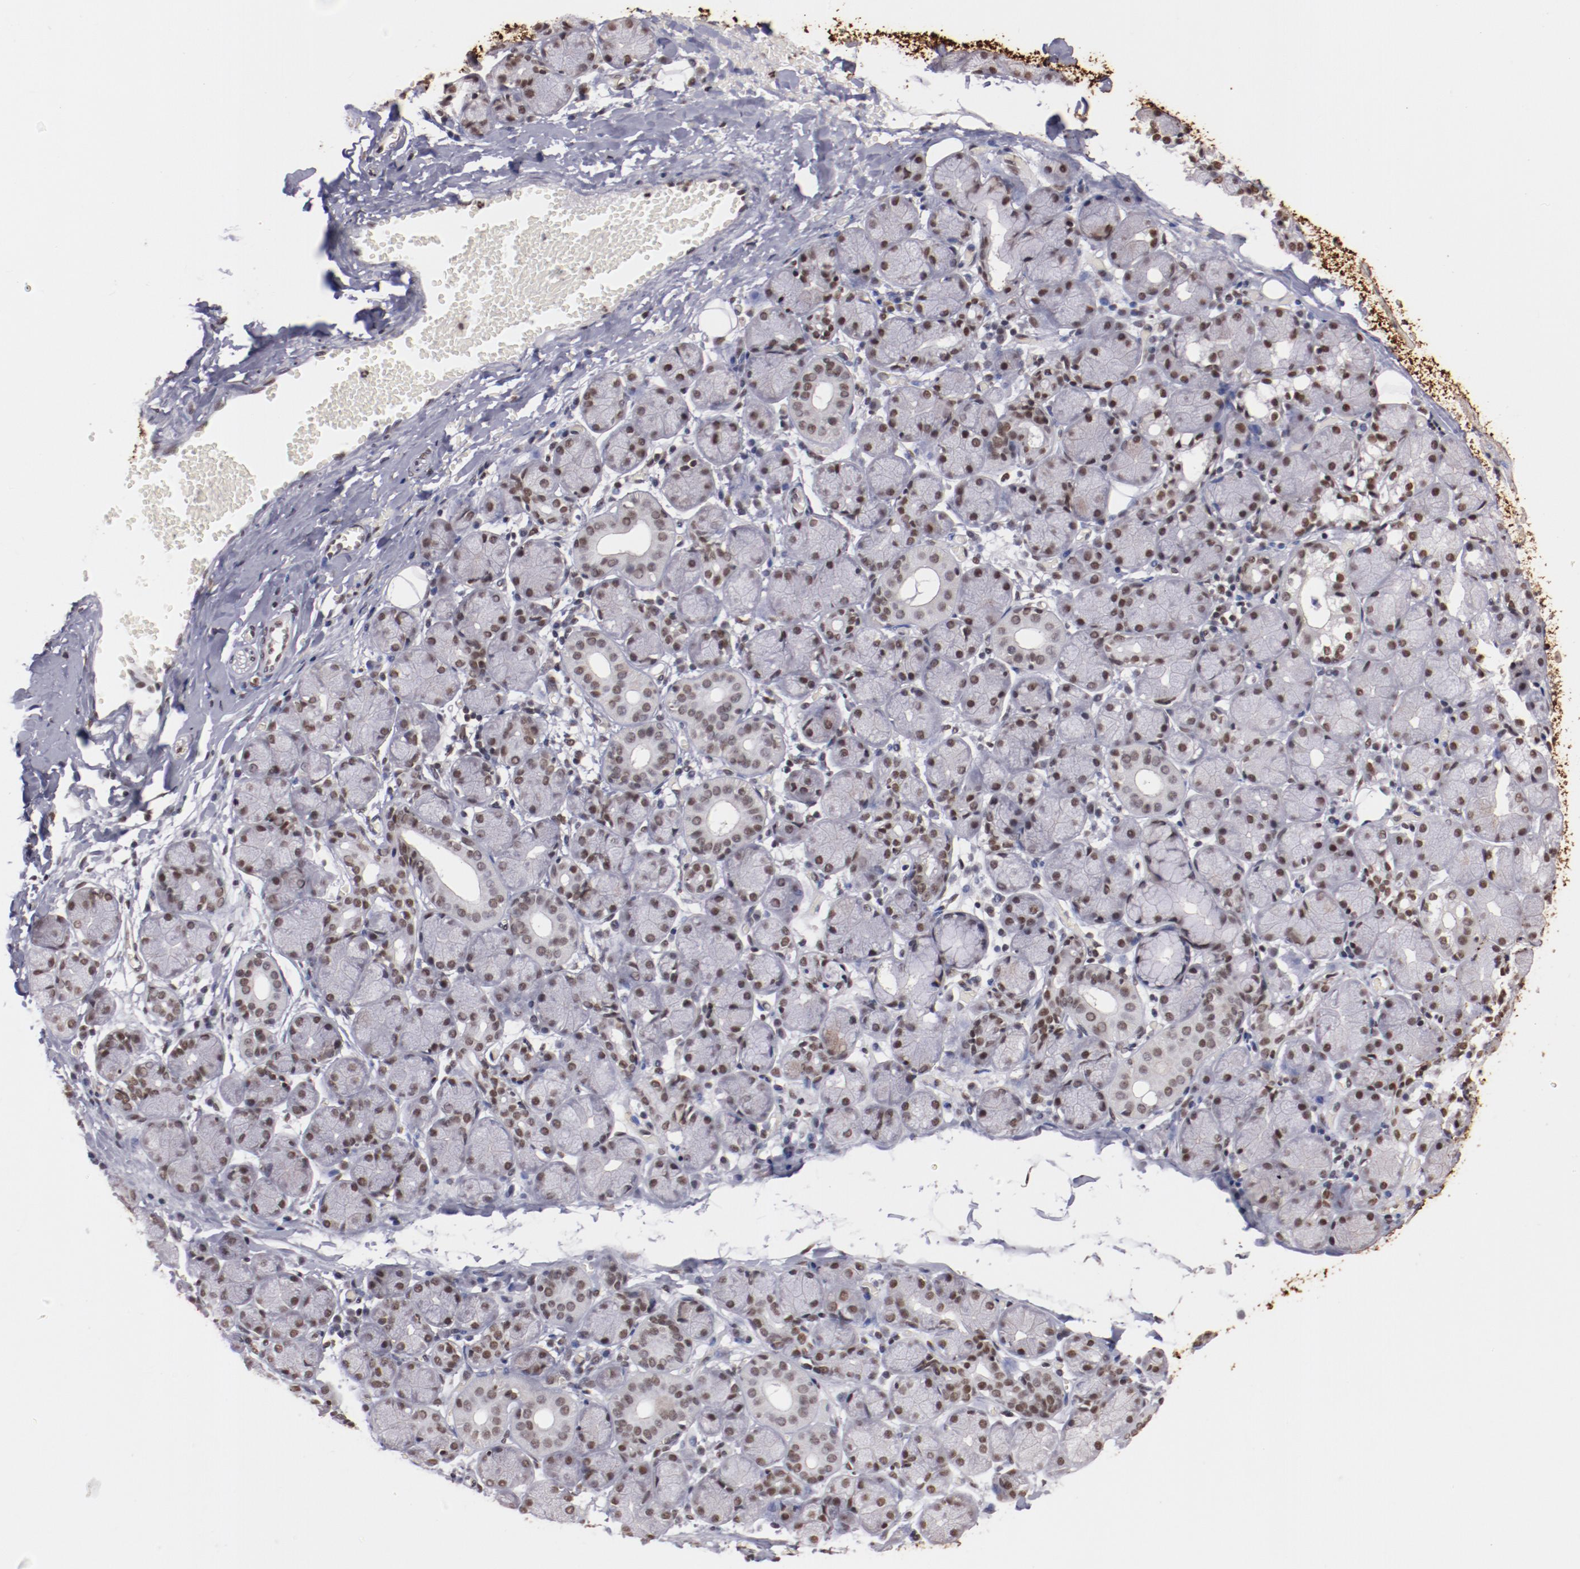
{"staining": {"intensity": "moderate", "quantity": ">75%", "location": "nuclear"}, "tissue": "salivary gland", "cell_type": "Glandular cells", "image_type": "normal", "snomed": [{"axis": "morphology", "description": "Normal tissue, NOS"}, {"axis": "topography", "description": "Salivary gland"}], "caption": "Protein expression analysis of unremarkable salivary gland exhibits moderate nuclear positivity in about >75% of glandular cells. Using DAB (brown) and hematoxylin (blue) stains, captured at high magnification using brightfield microscopy.", "gene": "STAG2", "patient": {"sex": "female", "age": 24}}